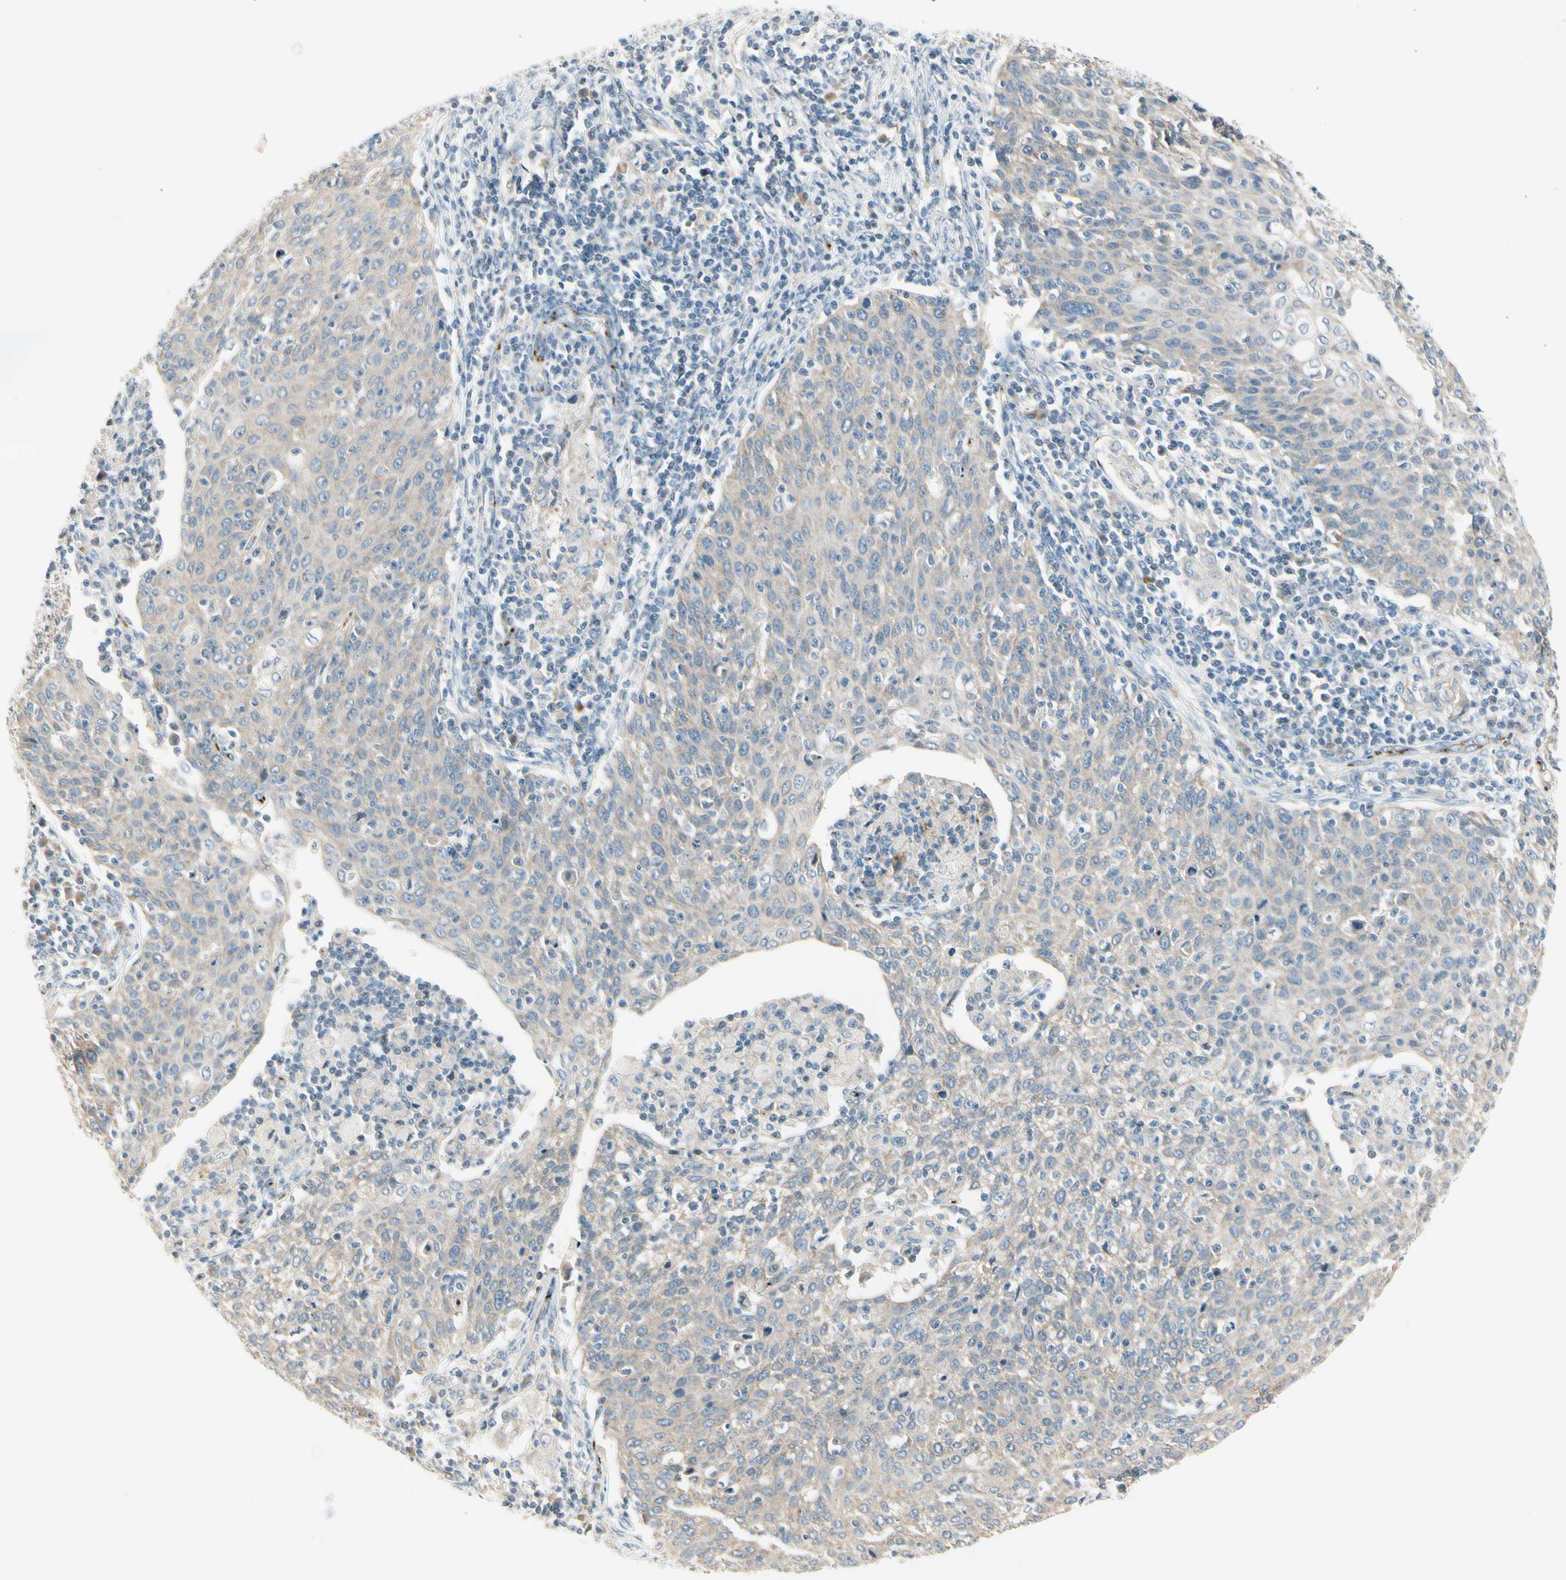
{"staining": {"intensity": "weak", "quantity": ">75%", "location": "cytoplasmic/membranous"}, "tissue": "cervical cancer", "cell_type": "Tumor cells", "image_type": "cancer", "snomed": [{"axis": "morphology", "description": "Squamous cell carcinoma, NOS"}, {"axis": "topography", "description": "Cervix"}], "caption": "Cervical squamous cell carcinoma tissue exhibits weak cytoplasmic/membranous positivity in about >75% of tumor cells, visualized by immunohistochemistry.", "gene": "MANSC1", "patient": {"sex": "female", "age": 38}}